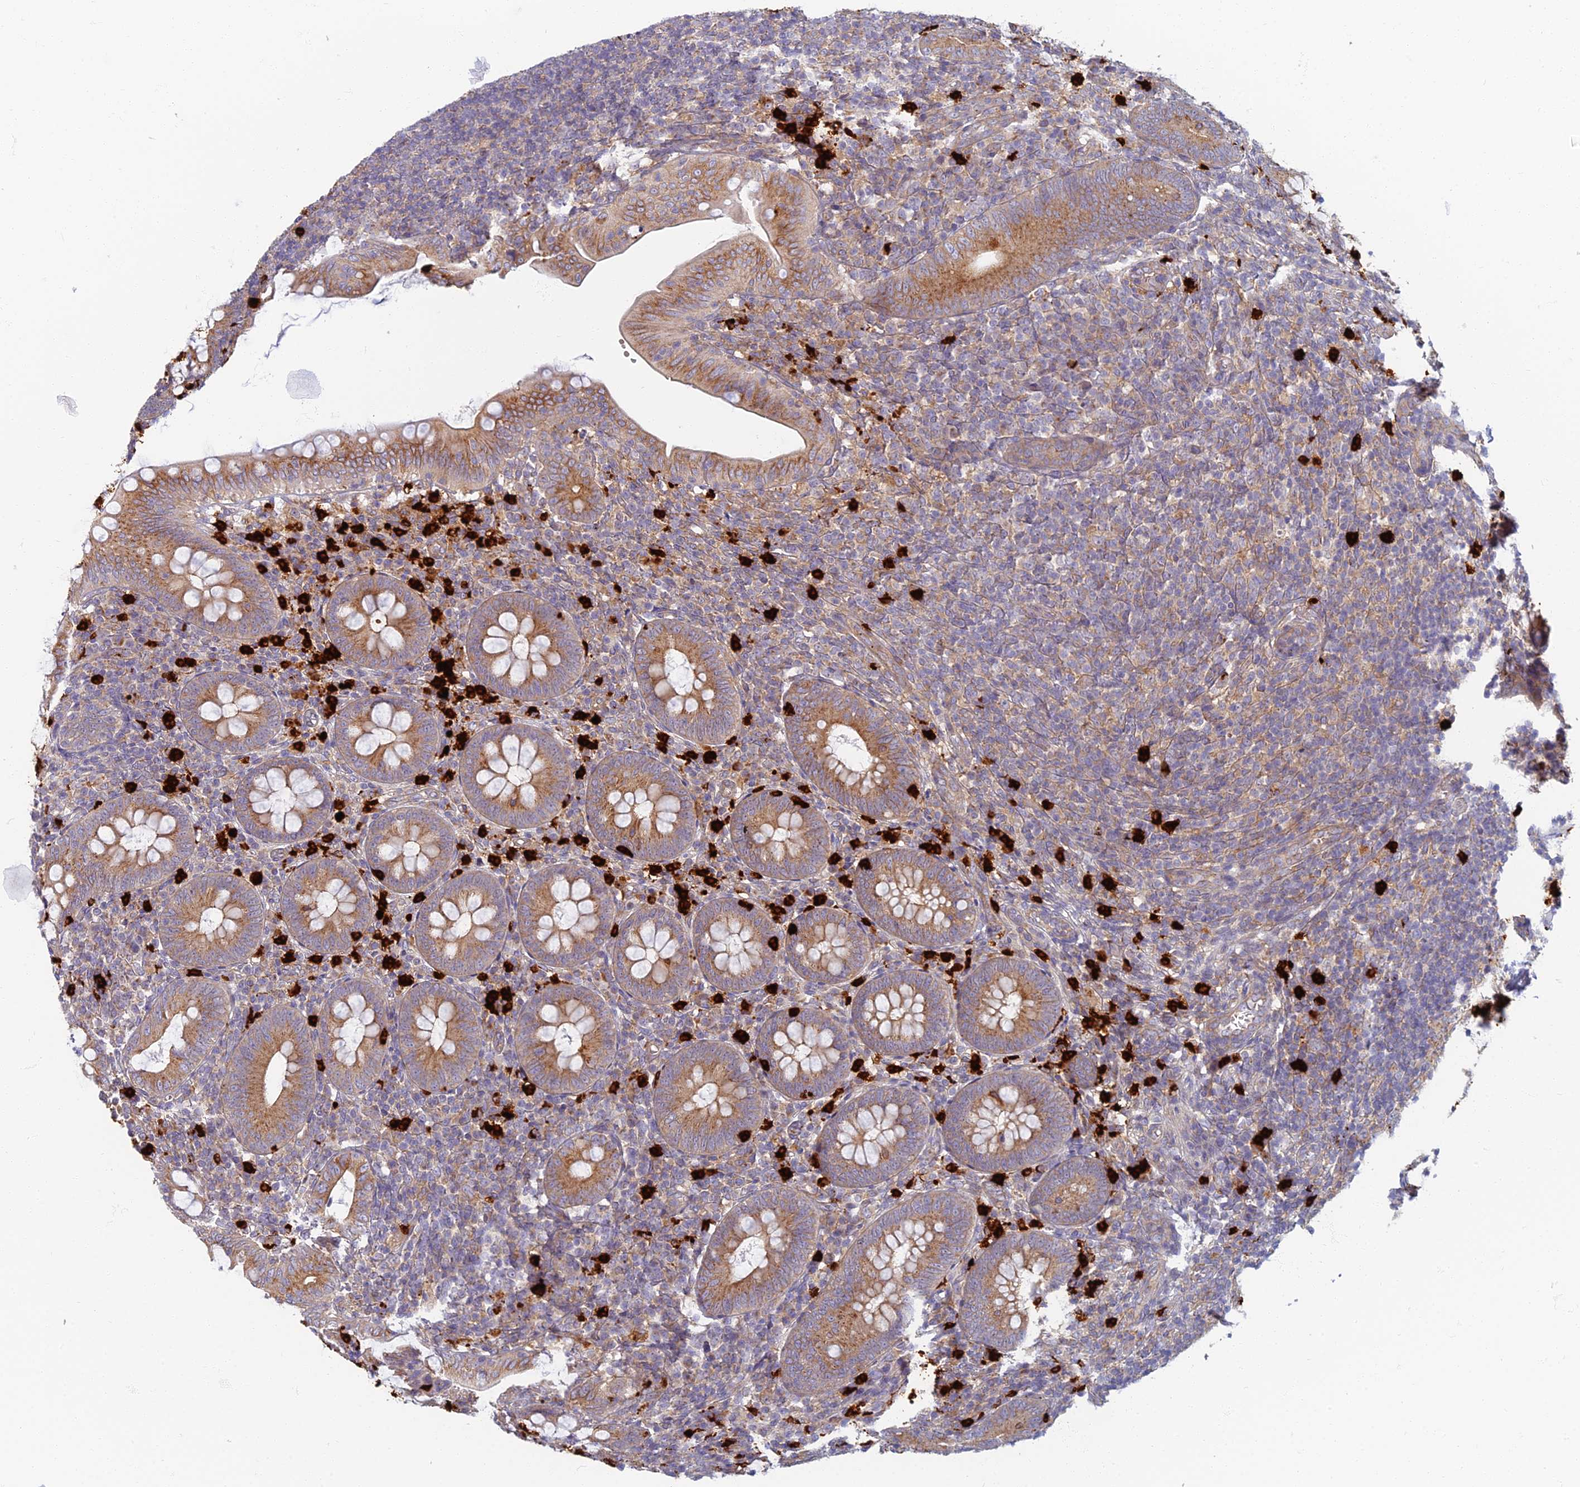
{"staining": {"intensity": "moderate", "quantity": ">75%", "location": "cytoplasmic/membranous"}, "tissue": "appendix", "cell_type": "Glandular cells", "image_type": "normal", "snomed": [{"axis": "morphology", "description": "Normal tissue, NOS"}, {"axis": "topography", "description": "Appendix"}], "caption": "A high-resolution photomicrograph shows immunohistochemistry (IHC) staining of unremarkable appendix, which demonstrates moderate cytoplasmic/membranous positivity in about >75% of glandular cells.", "gene": "PROX2", "patient": {"sex": "male", "age": 14}}